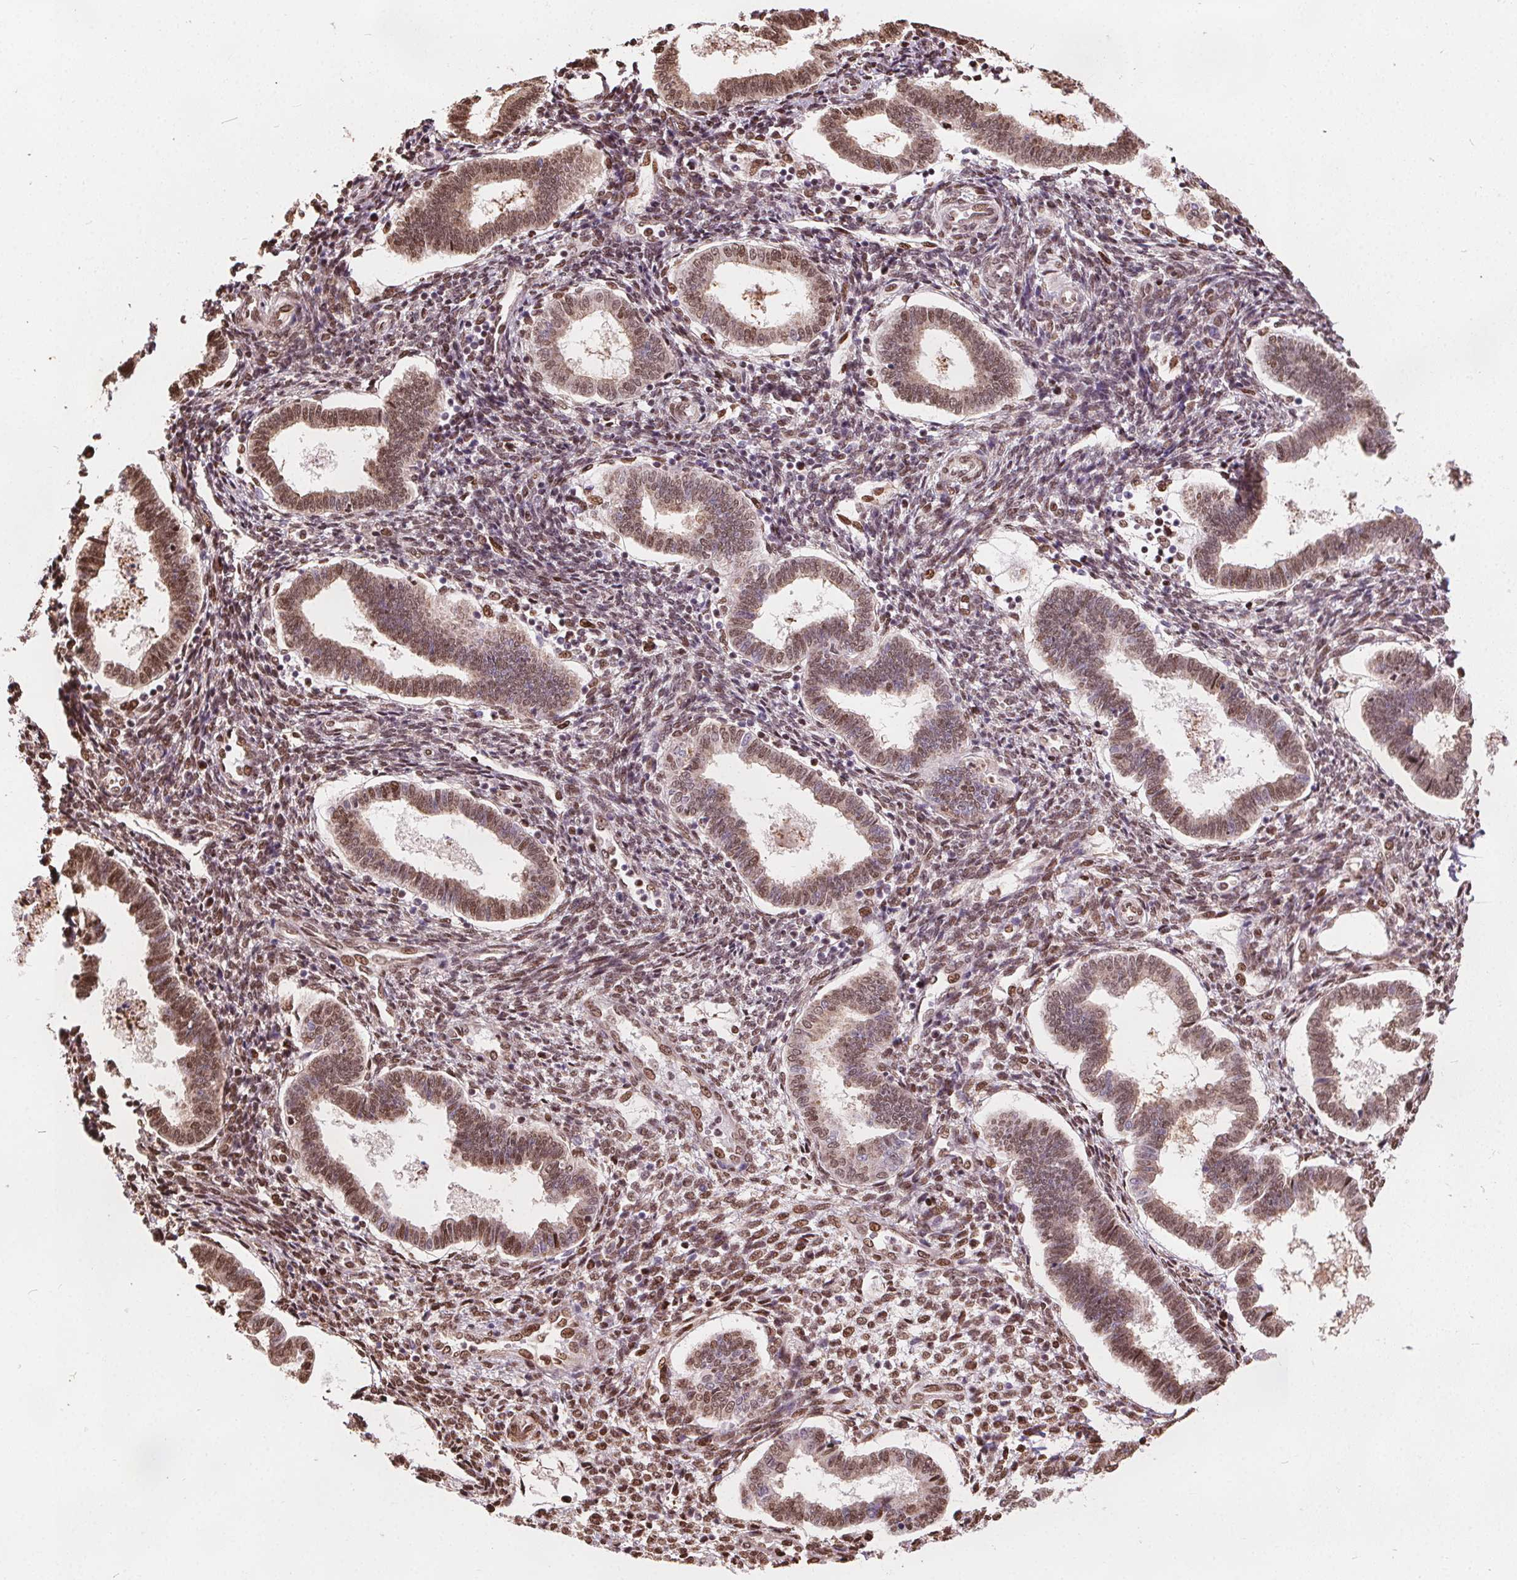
{"staining": {"intensity": "moderate", "quantity": ">75%", "location": "nuclear"}, "tissue": "endometrium", "cell_type": "Cells in endometrial stroma", "image_type": "normal", "snomed": [{"axis": "morphology", "description": "Normal tissue, NOS"}, {"axis": "topography", "description": "Endometrium"}], "caption": "DAB immunohistochemical staining of unremarkable endometrium exhibits moderate nuclear protein expression in approximately >75% of cells in endometrial stroma.", "gene": "ISLR2", "patient": {"sex": "female", "age": 24}}